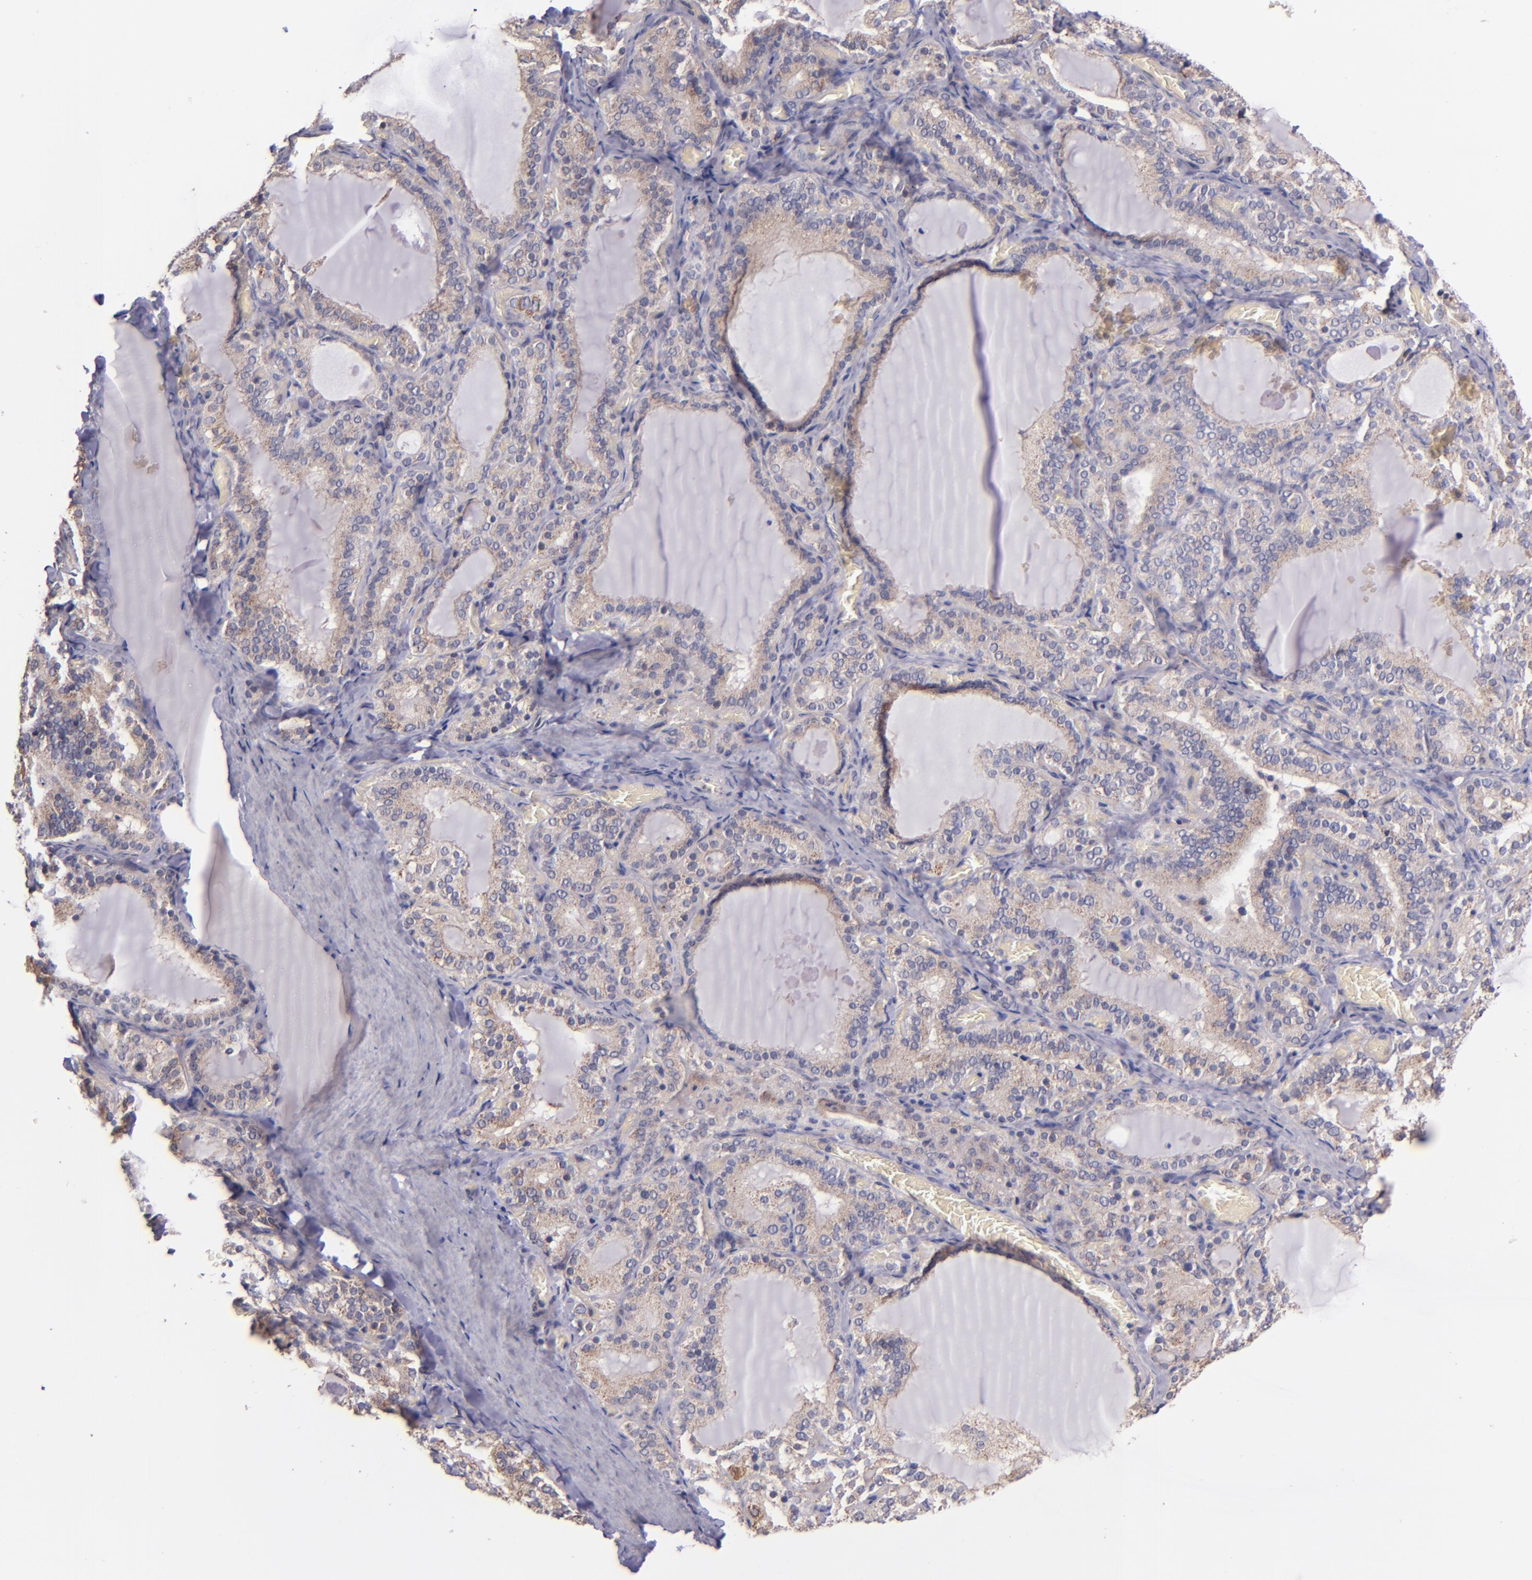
{"staining": {"intensity": "weak", "quantity": ">75%", "location": "cytoplasmic/membranous"}, "tissue": "thyroid gland", "cell_type": "Glandular cells", "image_type": "normal", "snomed": [{"axis": "morphology", "description": "Normal tissue, NOS"}, {"axis": "topography", "description": "Thyroid gland"}], "caption": "A high-resolution photomicrograph shows immunohistochemistry staining of normal thyroid gland, which exhibits weak cytoplasmic/membranous expression in about >75% of glandular cells. (Stains: DAB (3,3'-diaminobenzidine) in brown, nuclei in blue, Microscopy: brightfield microscopy at high magnification).", "gene": "SHC1", "patient": {"sex": "female", "age": 33}}